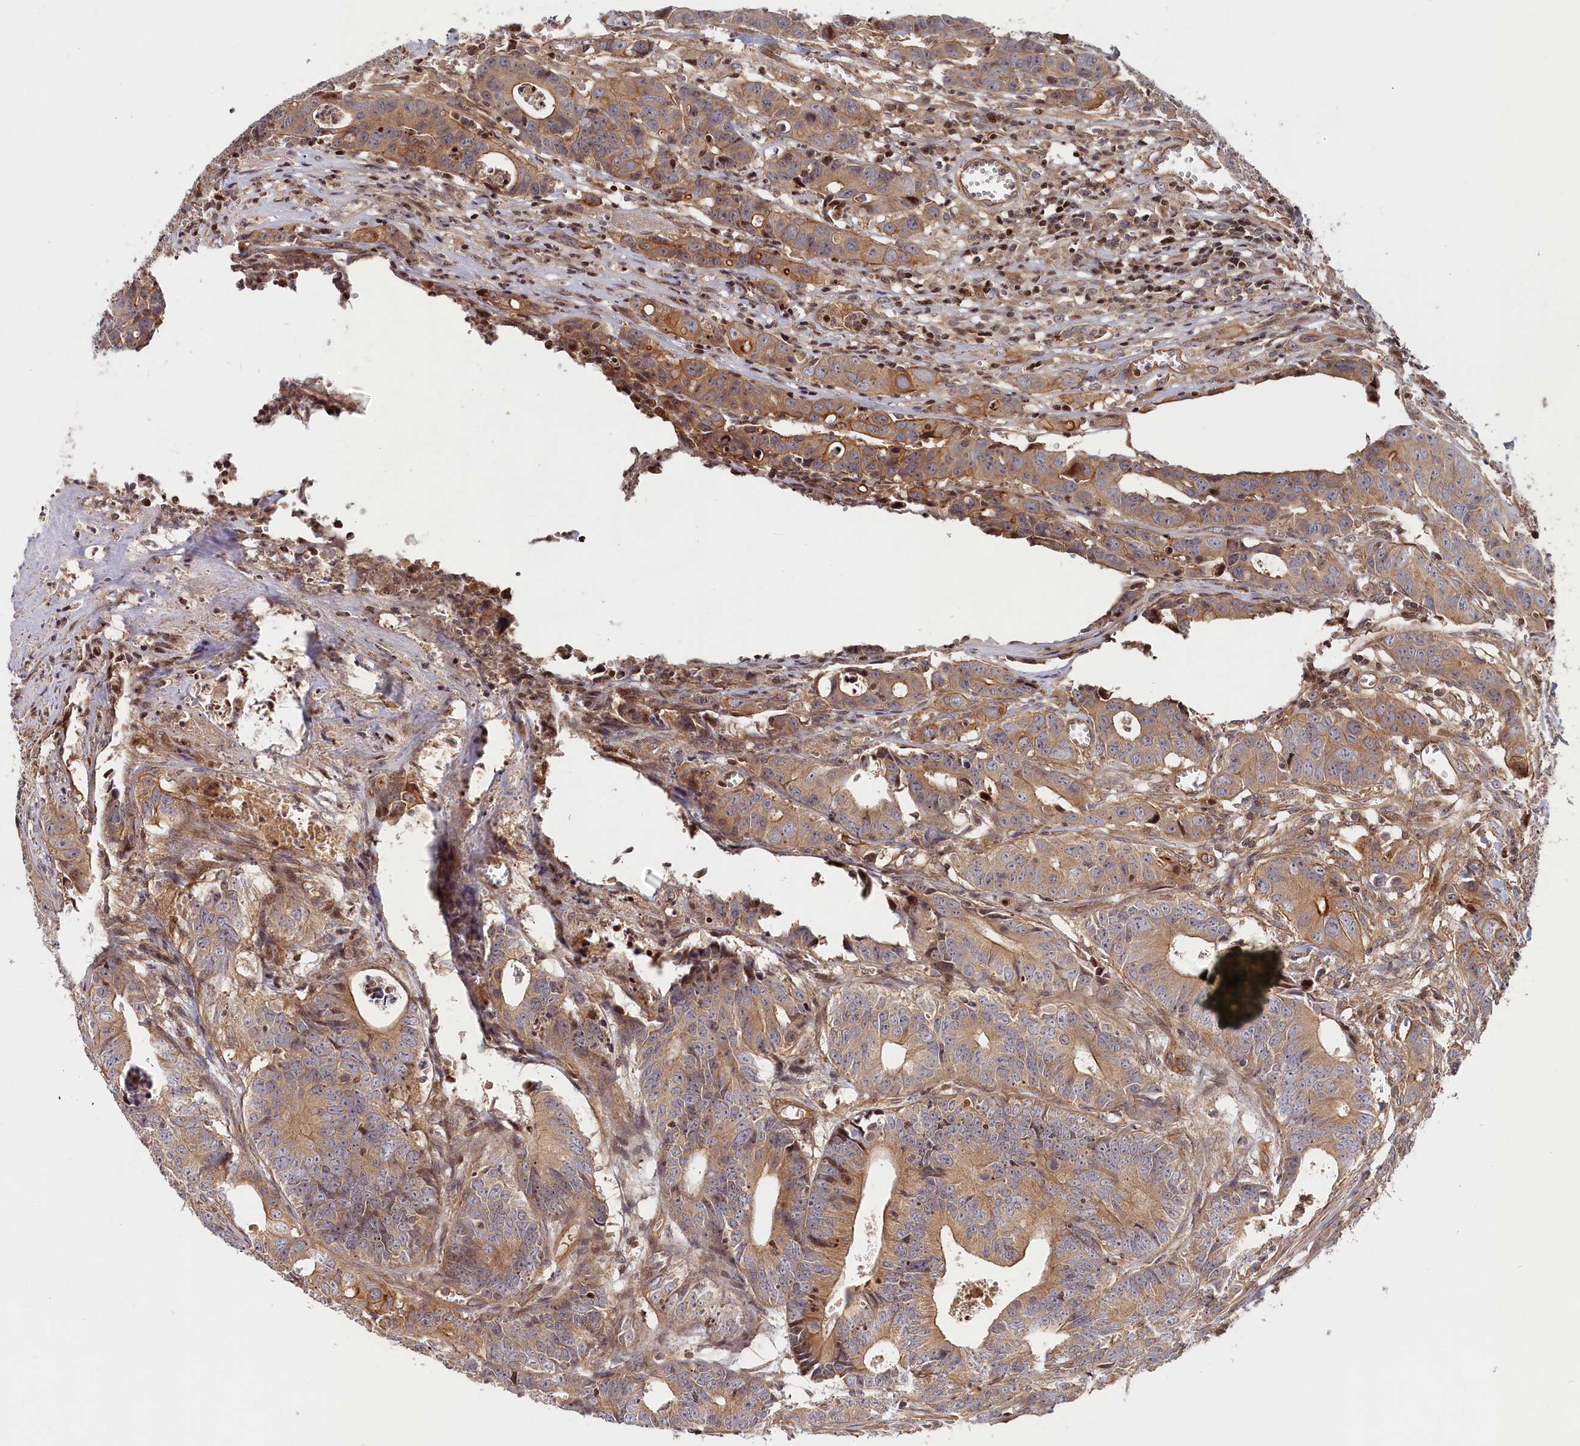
{"staining": {"intensity": "weak", "quantity": ">75%", "location": "cytoplasmic/membranous"}, "tissue": "colorectal cancer", "cell_type": "Tumor cells", "image_type": "cancer", "snomed": [{"axis": "morphology", "description": "Adenocarcinoma, NOS"}, {"axis": "topography", "description": "Colon"}], "caption": "Immunohistochemistry of colorectal cancer shows low levels of weak cytoplasmic/membranous positivity in approximately >75% of tumor cells.", "gene": "CEP44", "patient": {"sex": "female", "age": 57}}